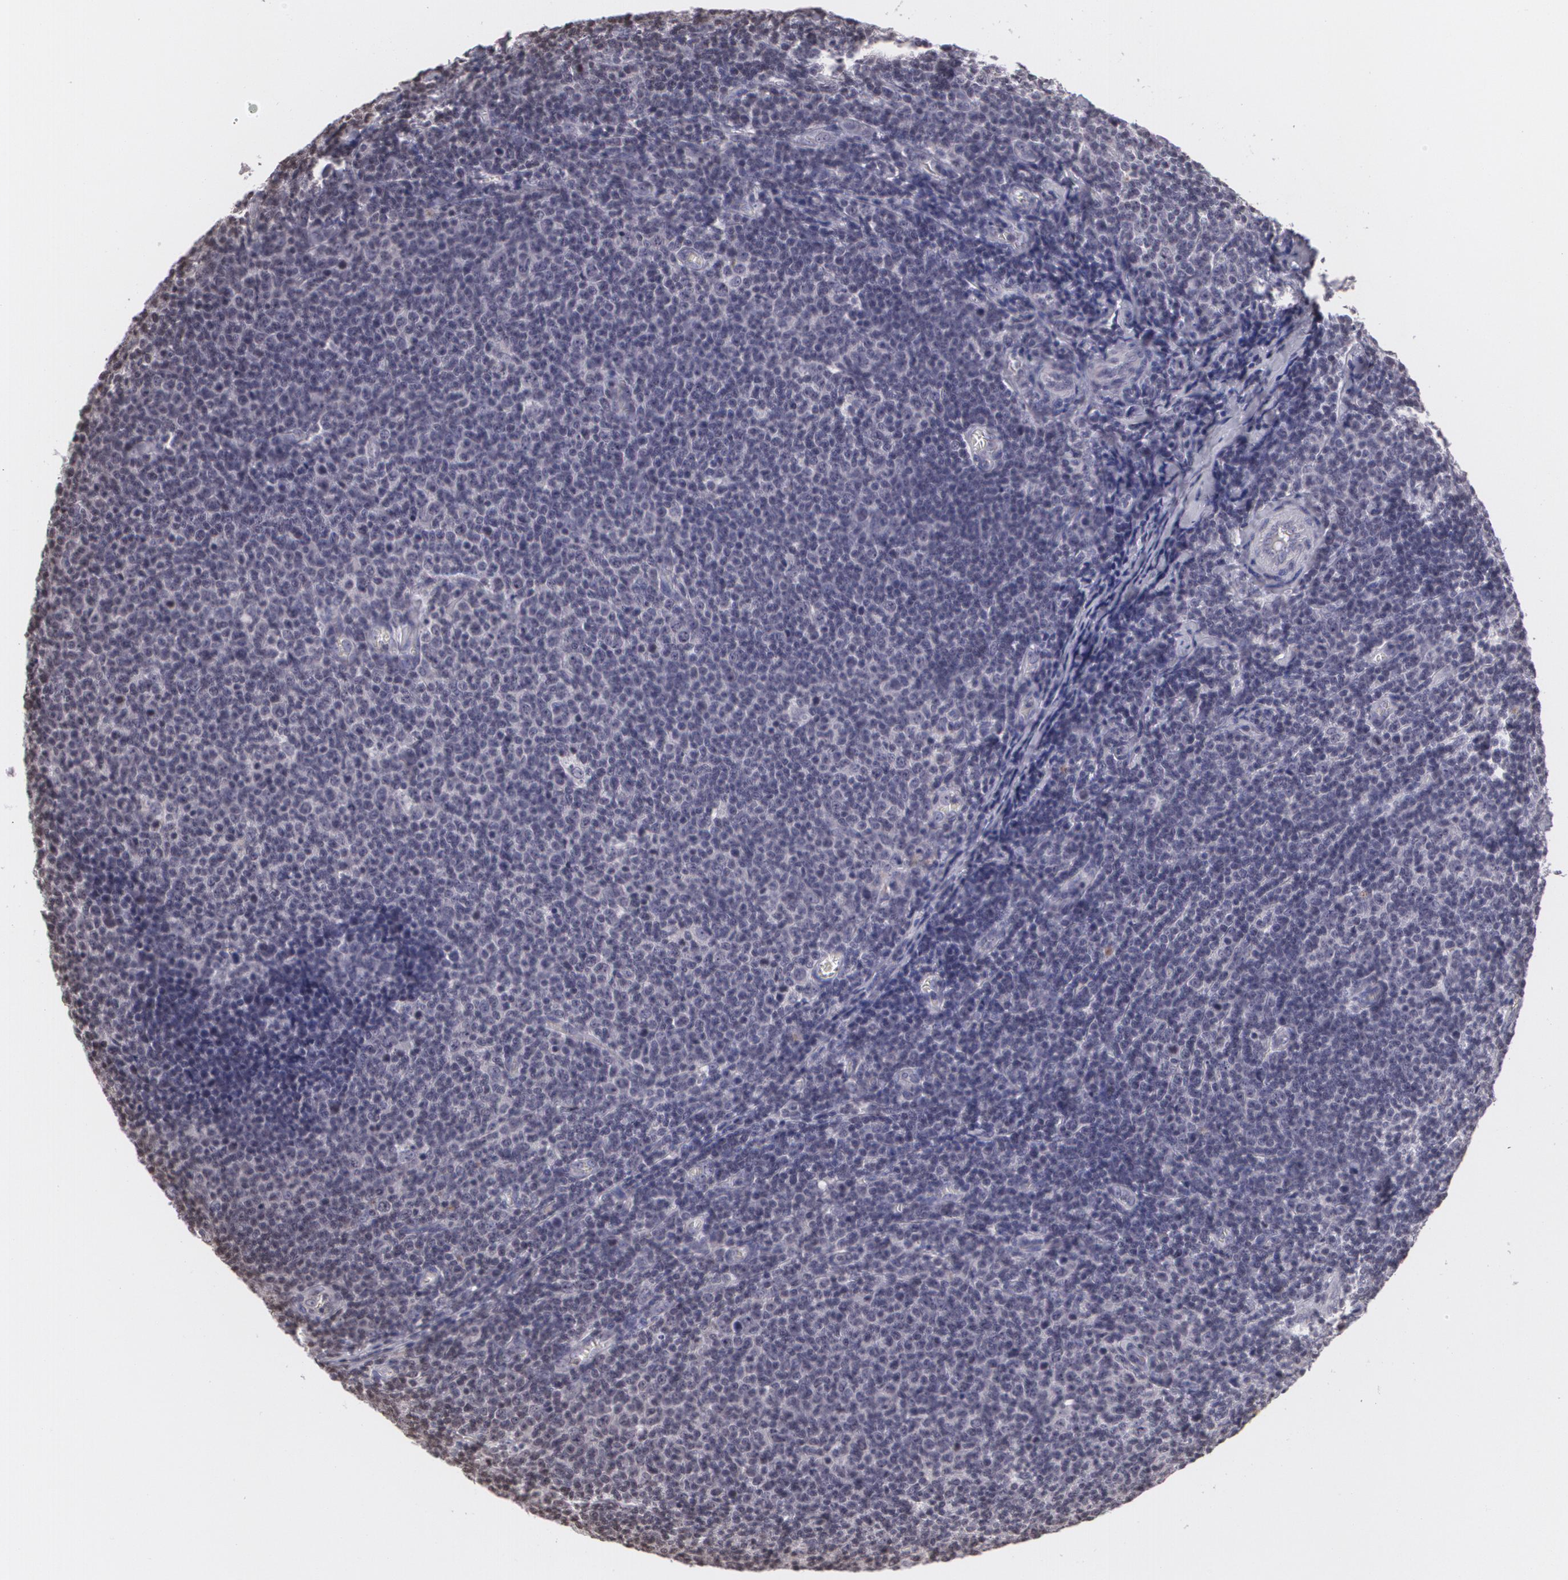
{"staining": {"intensity": "negative", "quantity": "none", "location": "none"}, "tissue": "lymphoma", "cell_type": "Tumor cells", "image_type": "cancer", "snomed": [{"axis": "morphology", "description": "Malignant lymphoma, non-Hodgkin's type, Low grade"}, {"axis": "topography", "description": "Lymph node"}], "caption": "A micrograph of human low-grade malignant lymphoma, non-Hodgkin's type is negative for staining in tumor cells.", "gene": "MUC1", "patient": {"sex": "male", "age": 74}}